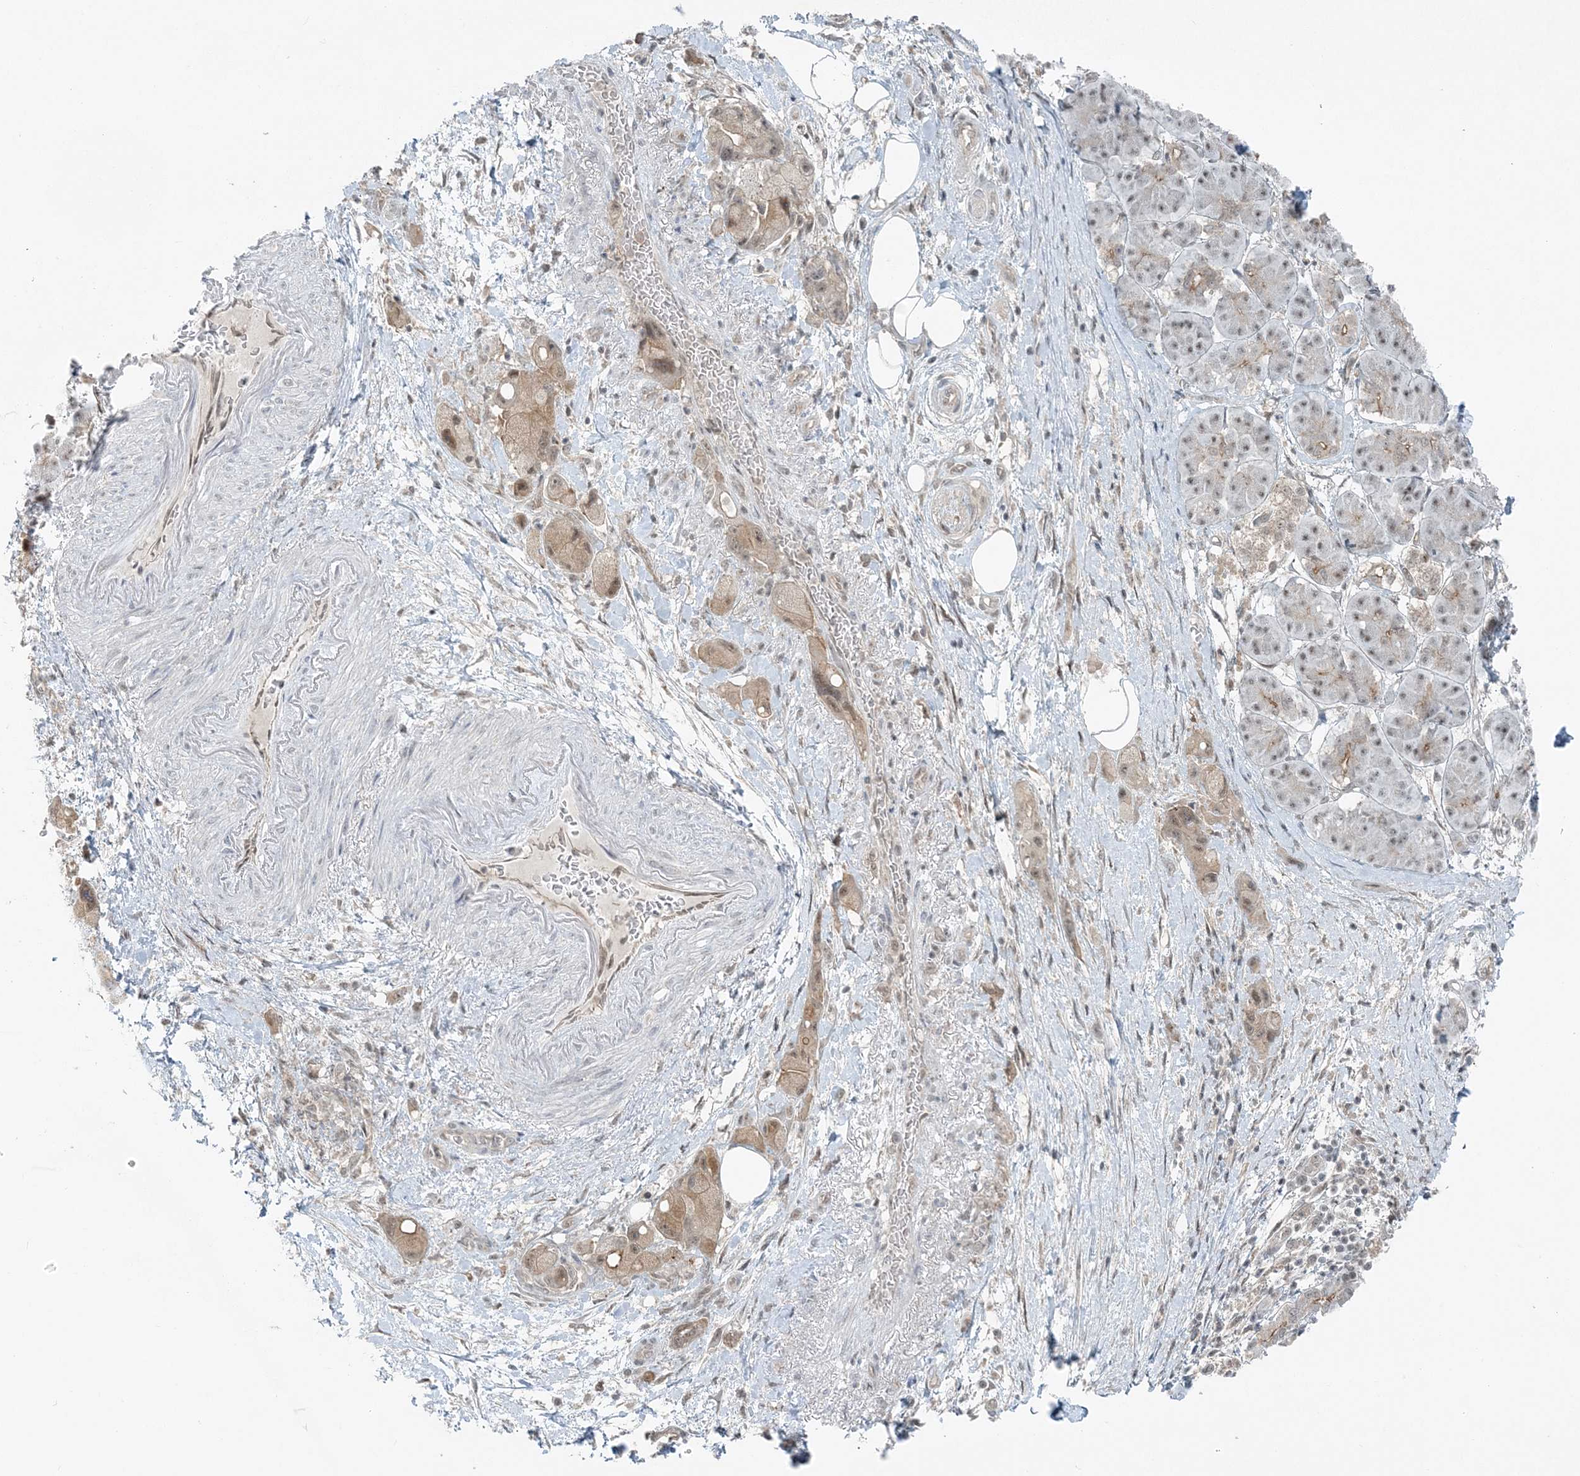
{"staining": {"intensity": "weak", "quantity": ">75%", "location": "cytoplasmic/membranous,nuclear"}, "tissue": "pancreatic cancer", "cell_type": "Tumor cells", "image_type": "cancer", "snomed": [{"axis": "morphology", "description": "Normal tissue, NOS"}, {"axis": "morphology", "description": "Adenocarcinoma, NOS"}, {"axis": "topography", "description": "Pancreas"}], "caption": "Immunohistochemistry (IHC) (DAB (3,3'-diaminobenzidine)) staining of human pancreatic cancer (adenocarcinoma) shows weak cytoplasmic/membranous and nuclear protein positivity in about >75% of tumor cells. (brown staining indicates protein expression, while blue staining denotes nuclei).", "gene": "ATP11A", "patient": {"sex": "female", "age": 68}}